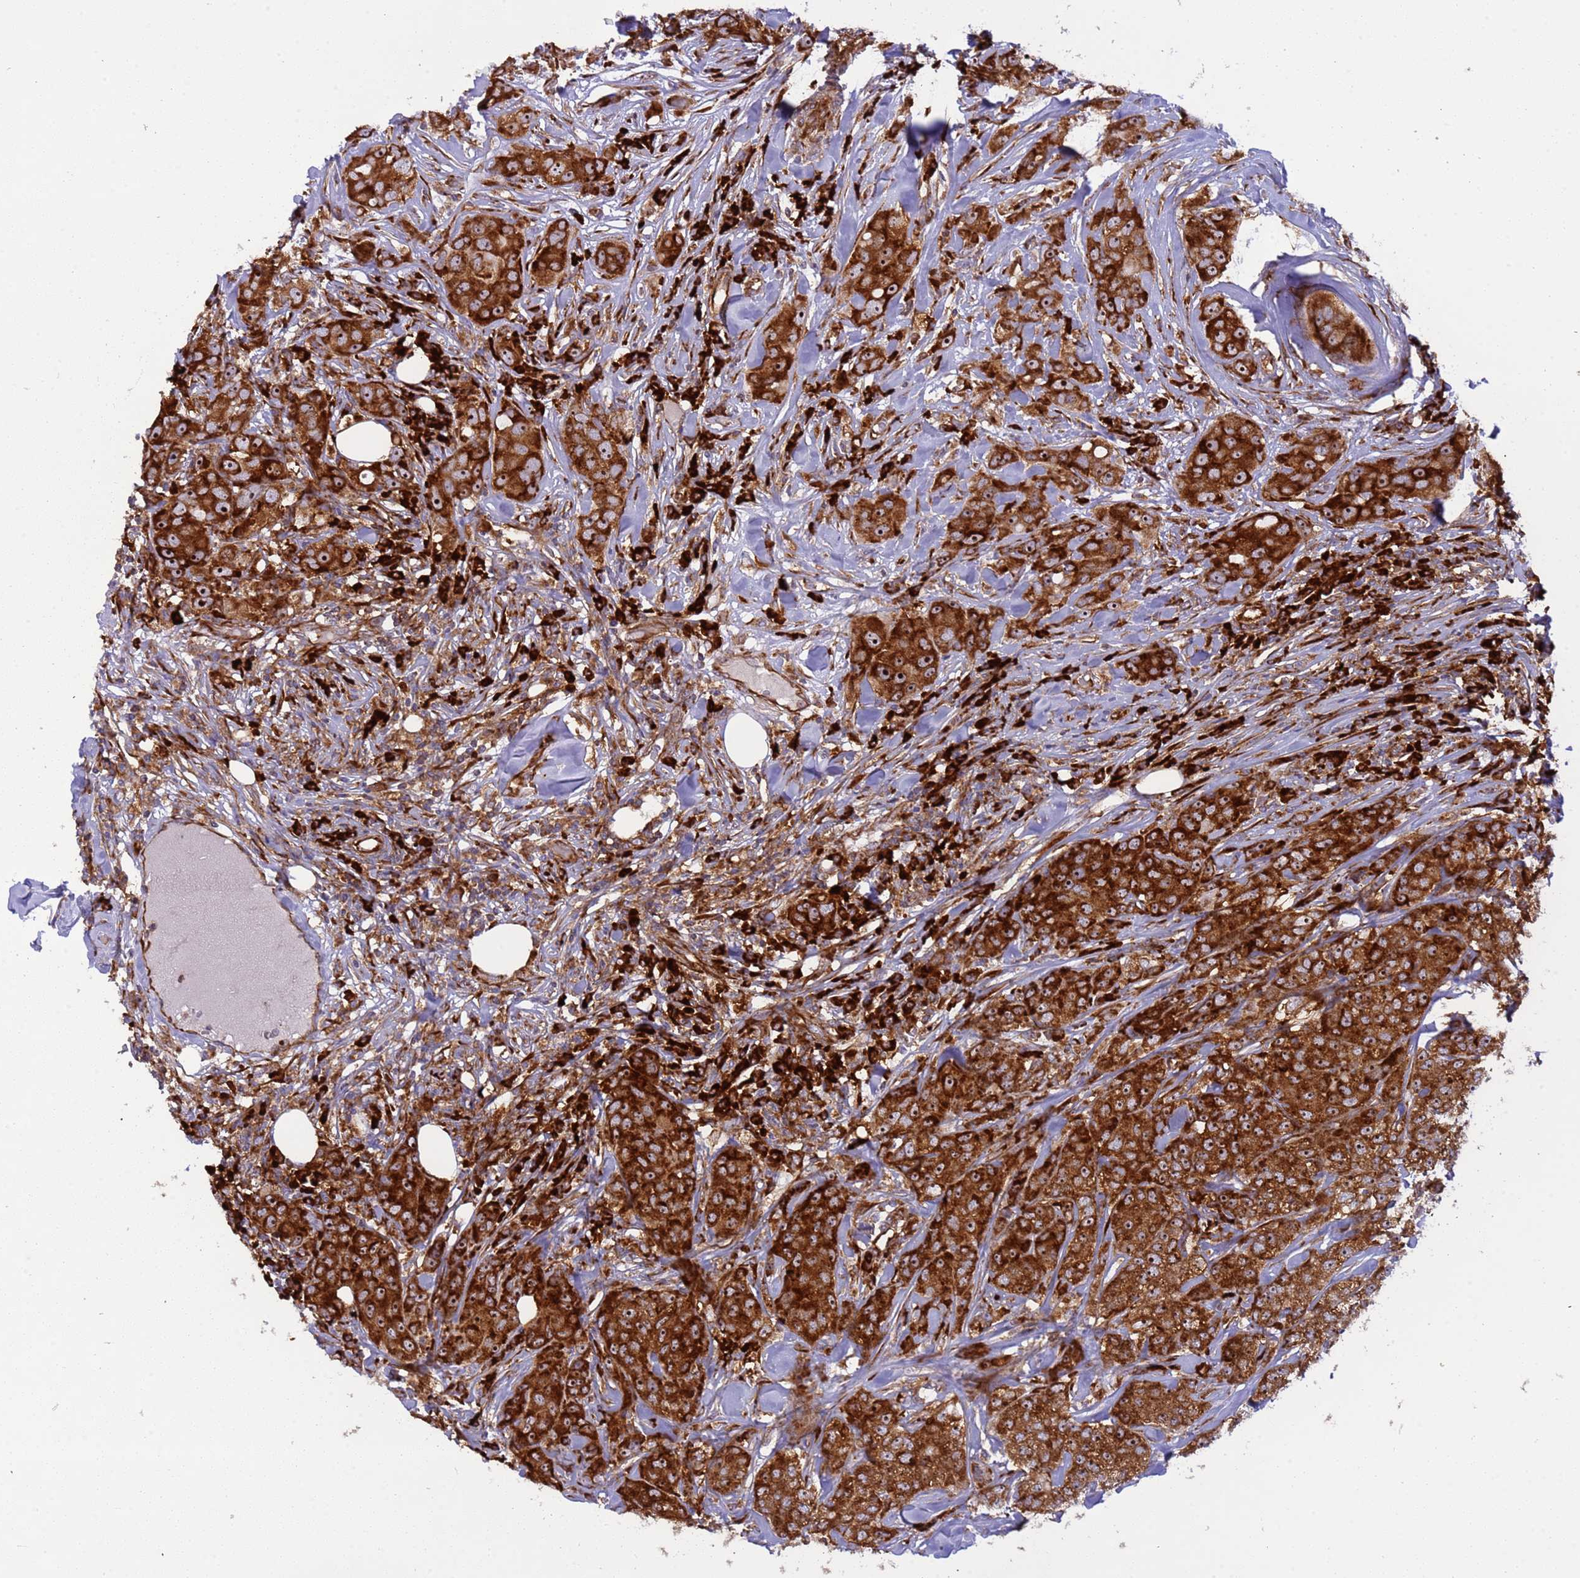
{"staining": {"intensity": "strong", "quantity": ">75%", "location": "cytoplasmic/membranous"}, "tissue": "breast cancer", "cell_type": "Tumor cells", "image_type": "cancer", "snomed": [{"axis": "morphology", "description": "Duct carcinoma"}, {"axis": "topography", "description": "Breast"}], "caption": "Immunohistochemistry of breast cancer (invasive ductal carcinoma) reveals high levels of strong cytoplasmic/membranous positivity in approximately >75% of tumor cells.", "gene": "RPL36", "patient": {"sex": "female", "age": 43}}